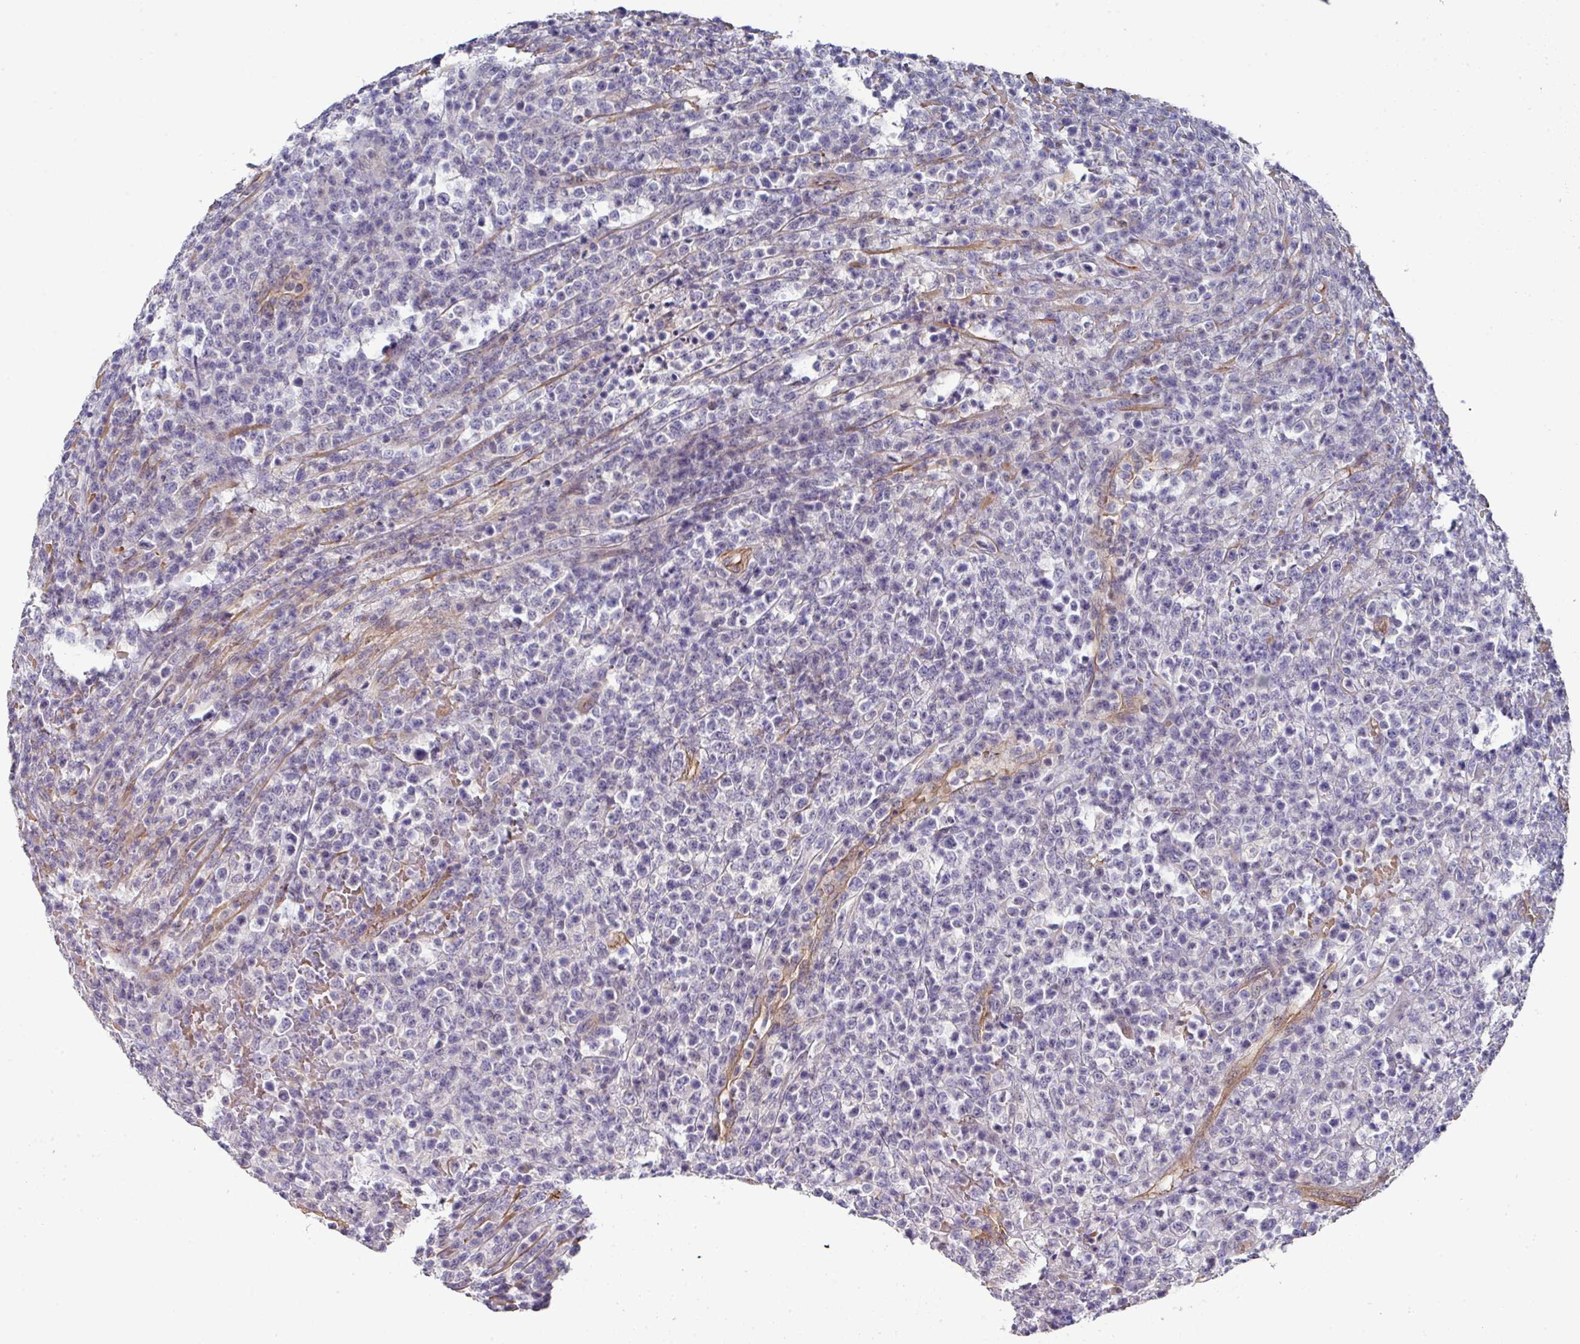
{"staining": {"intensity": "negative", "quantity": "none", "location": "none"}, "tissue": "lymphoma", "cell_type": "Tumor cells", "image_type": "cancer", "snomed": [{"axis": "morphology", "description": "Malignant lymphoma, non-Hodgkin's type, High grade"}, {"axis": "topography", "description": "Colon"}], "caption": "Tumor cells are negative for protein expression in human lymphoma.", "gene": "PRR5", "patient": {"sex": "female", "age": 53}}